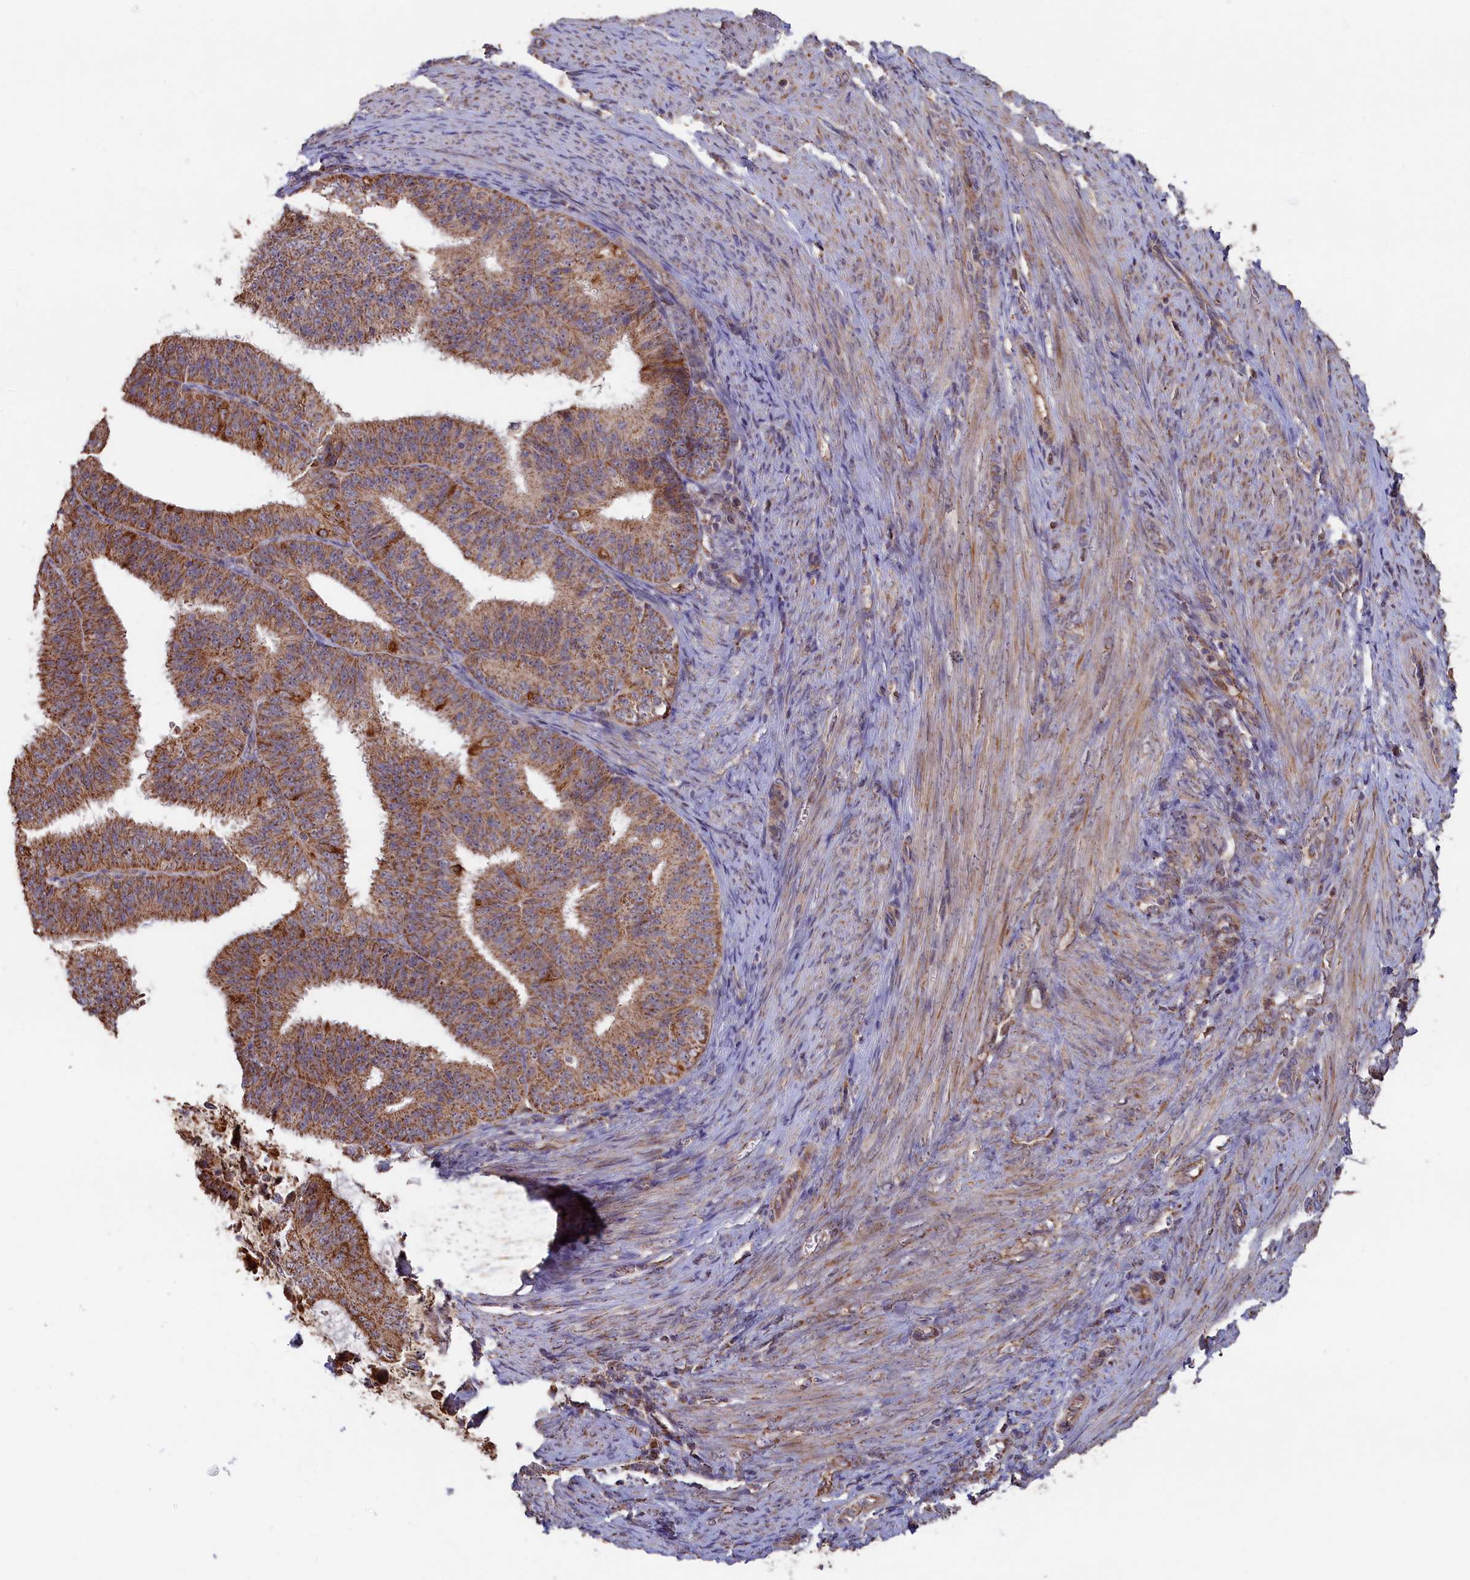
{"staining": {"intensity": "moderate", "quantity": ">75%", "location": "cytoplasmic/membranous"}, "tissue": "endometrial cancer", "cell_type": "Tumor cells", "image_type": "cancer", "snomed": [{"axis": "morphology", "description": "Adenocarcinoma, NOS"}, {"axis": "topography", "description": "Endometrium"}], "caption": "Immunohistochemical staining of endometrial cancer demonstrates moderate cytoplasmic/membranous protein staining in about >75% of tumor cells.", "gene": "ZNF816", "patient": {"sex": "female", "age": 51}}